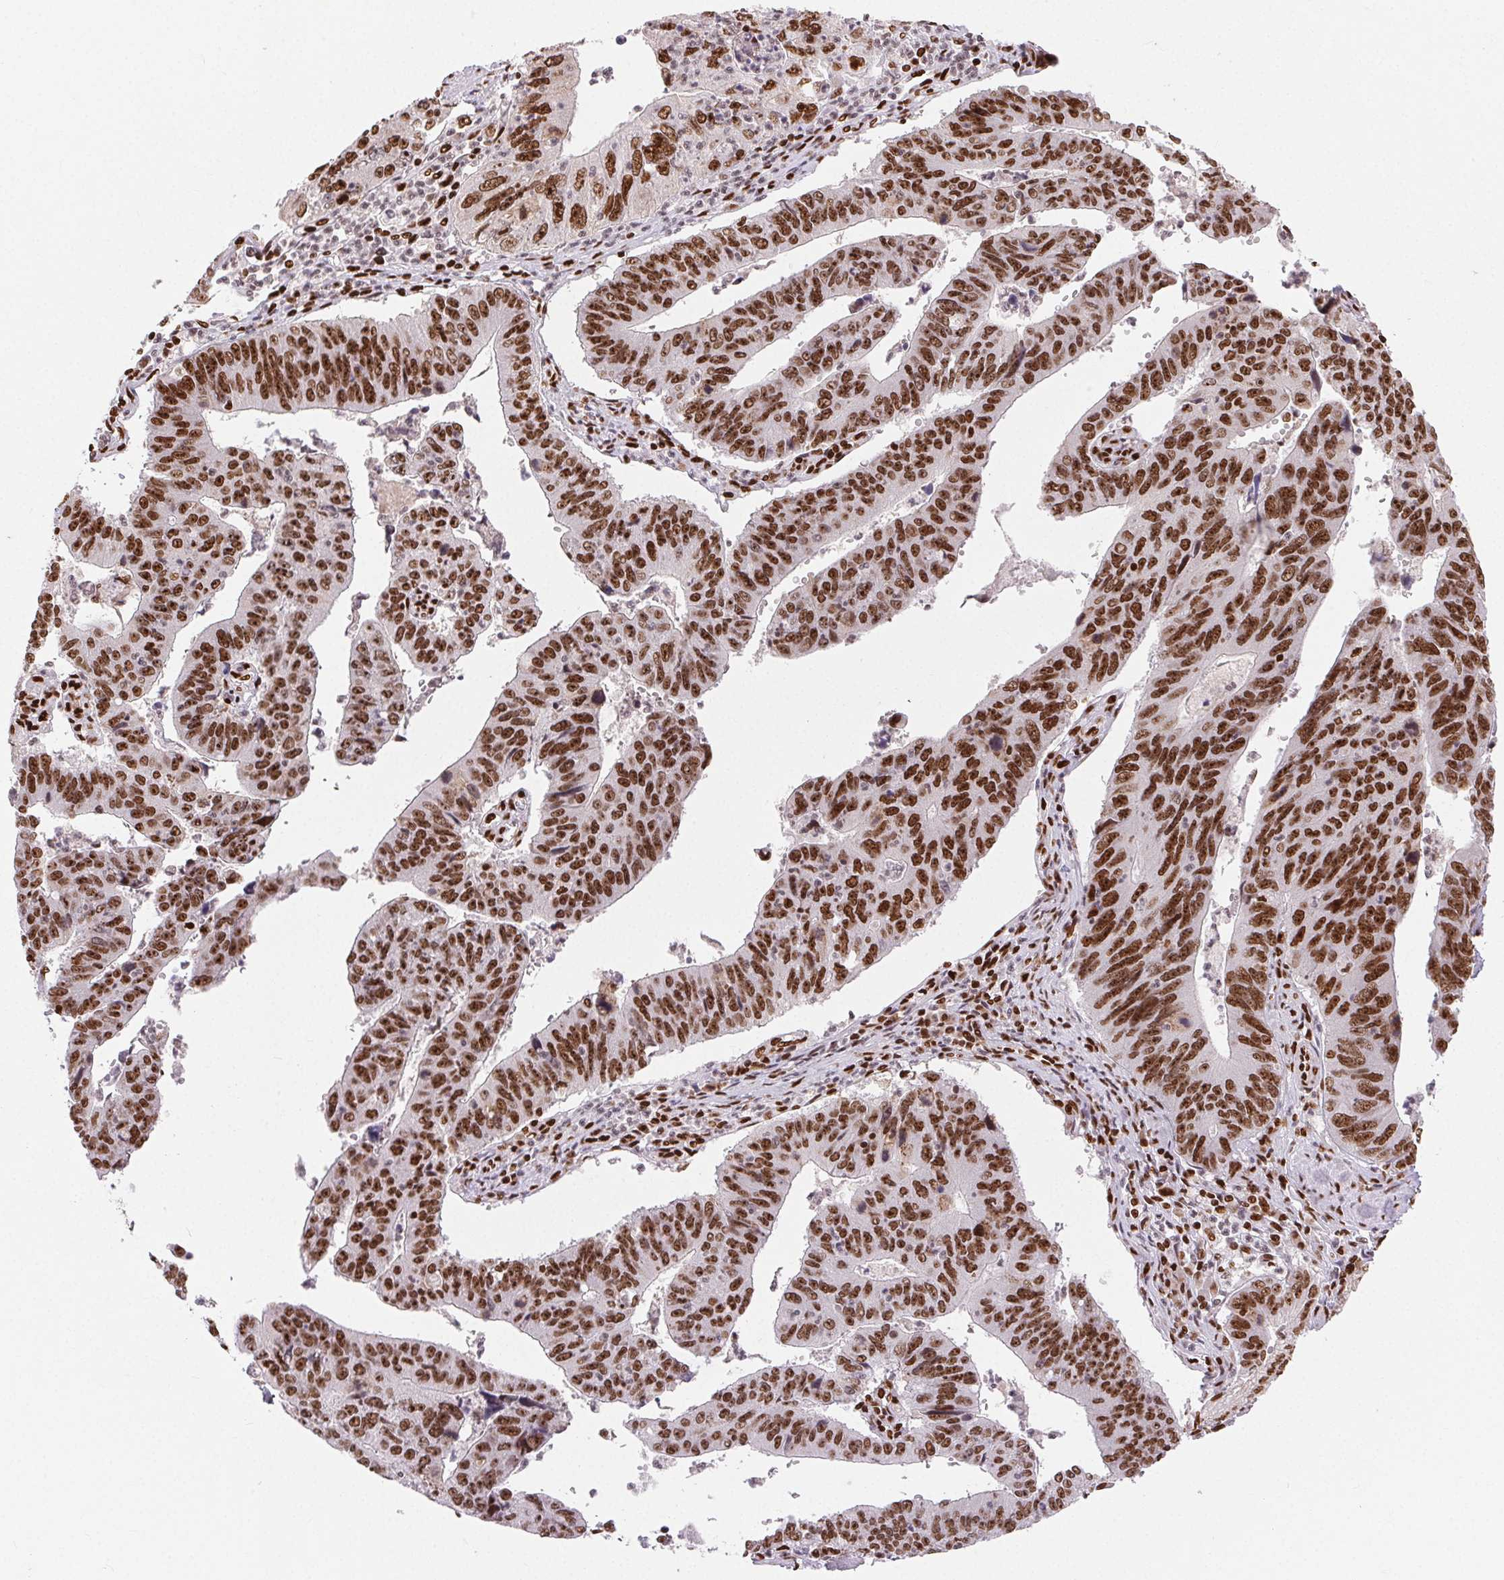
{"staining": {"intensity": "strong", "quantity": ">75%", "location": "nuclear"}, "tissue": "stomach cancer", "cell_type": "Tumor cells", "image_type": "cancer", "snomed": [{"axis": "morphology", "description": "Adenocarcinoma, NOS"}, {"axis": "topography", "description": "Stomach"}], "caption": "Immunohistochemistry (IHC) photomicrograph of stomach cancer stained for a protein (brown), which exhibits high levels of strong nuclear positivity in approximately >75% of tumor cells.", "gene": "ZNF80", "patient": {"sex": "male", "age": 59}}